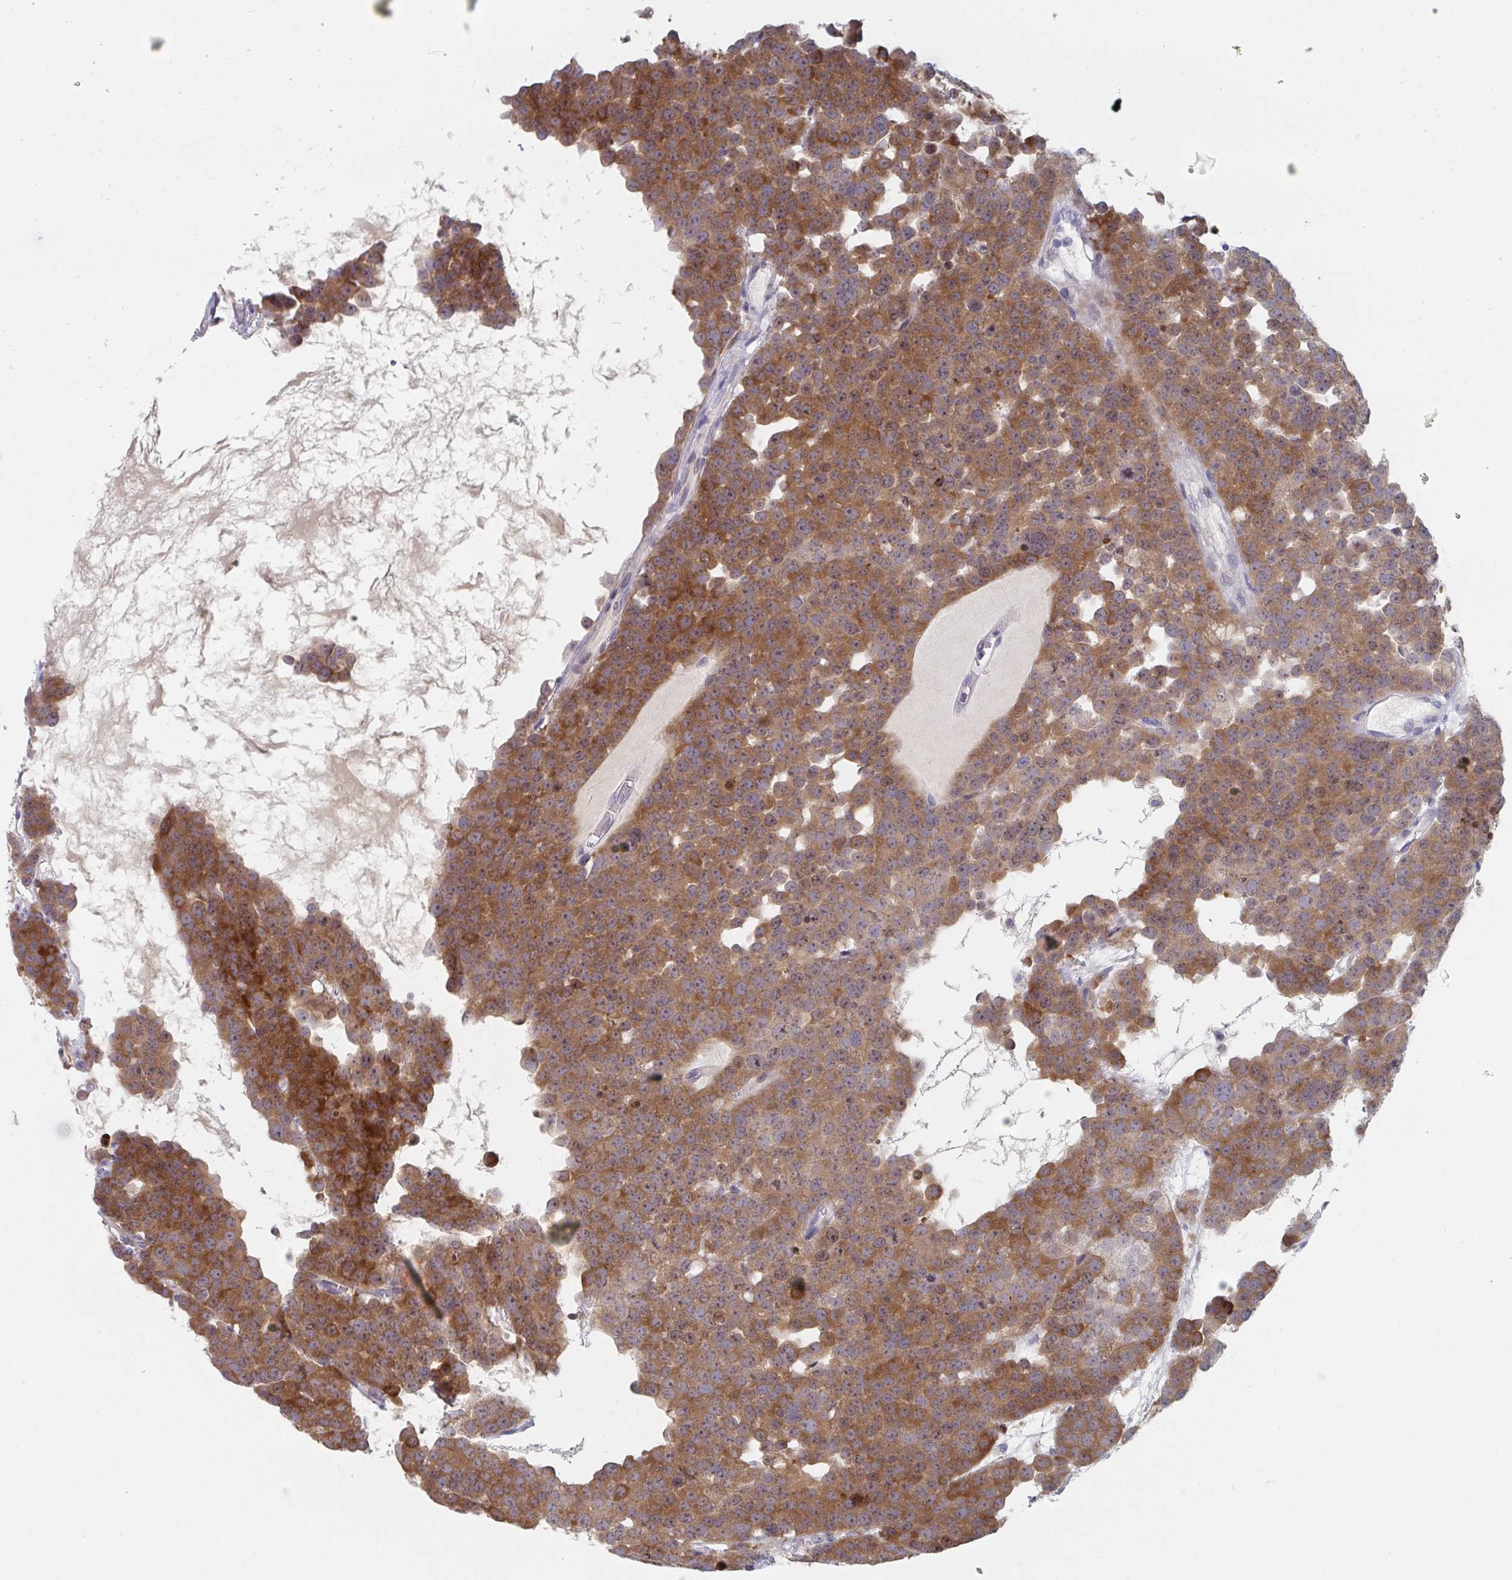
{"staining": {"intensity": "strong", "quantity": ">75%", "location": "cytoplasmic/membranous"}, "tissue": "testis cancer", "cell_type": "Tumor cells", "image_type": "cancer", "snomed": [{"axis": "morphology", "description": "Seminoma, NOS"}, {"axis": "topography", "description": "Testis"}], "caption": "Brown immunohistochemical staining in human testis cancer (seminoma) reveals strong cytoplasmic/membranous staining in about >75% of tumor cells. (DAB IHC with brightfield microscopy, high magnification).", "gene": "CENPT", "patient": {"sex": "male", "age": 71}}